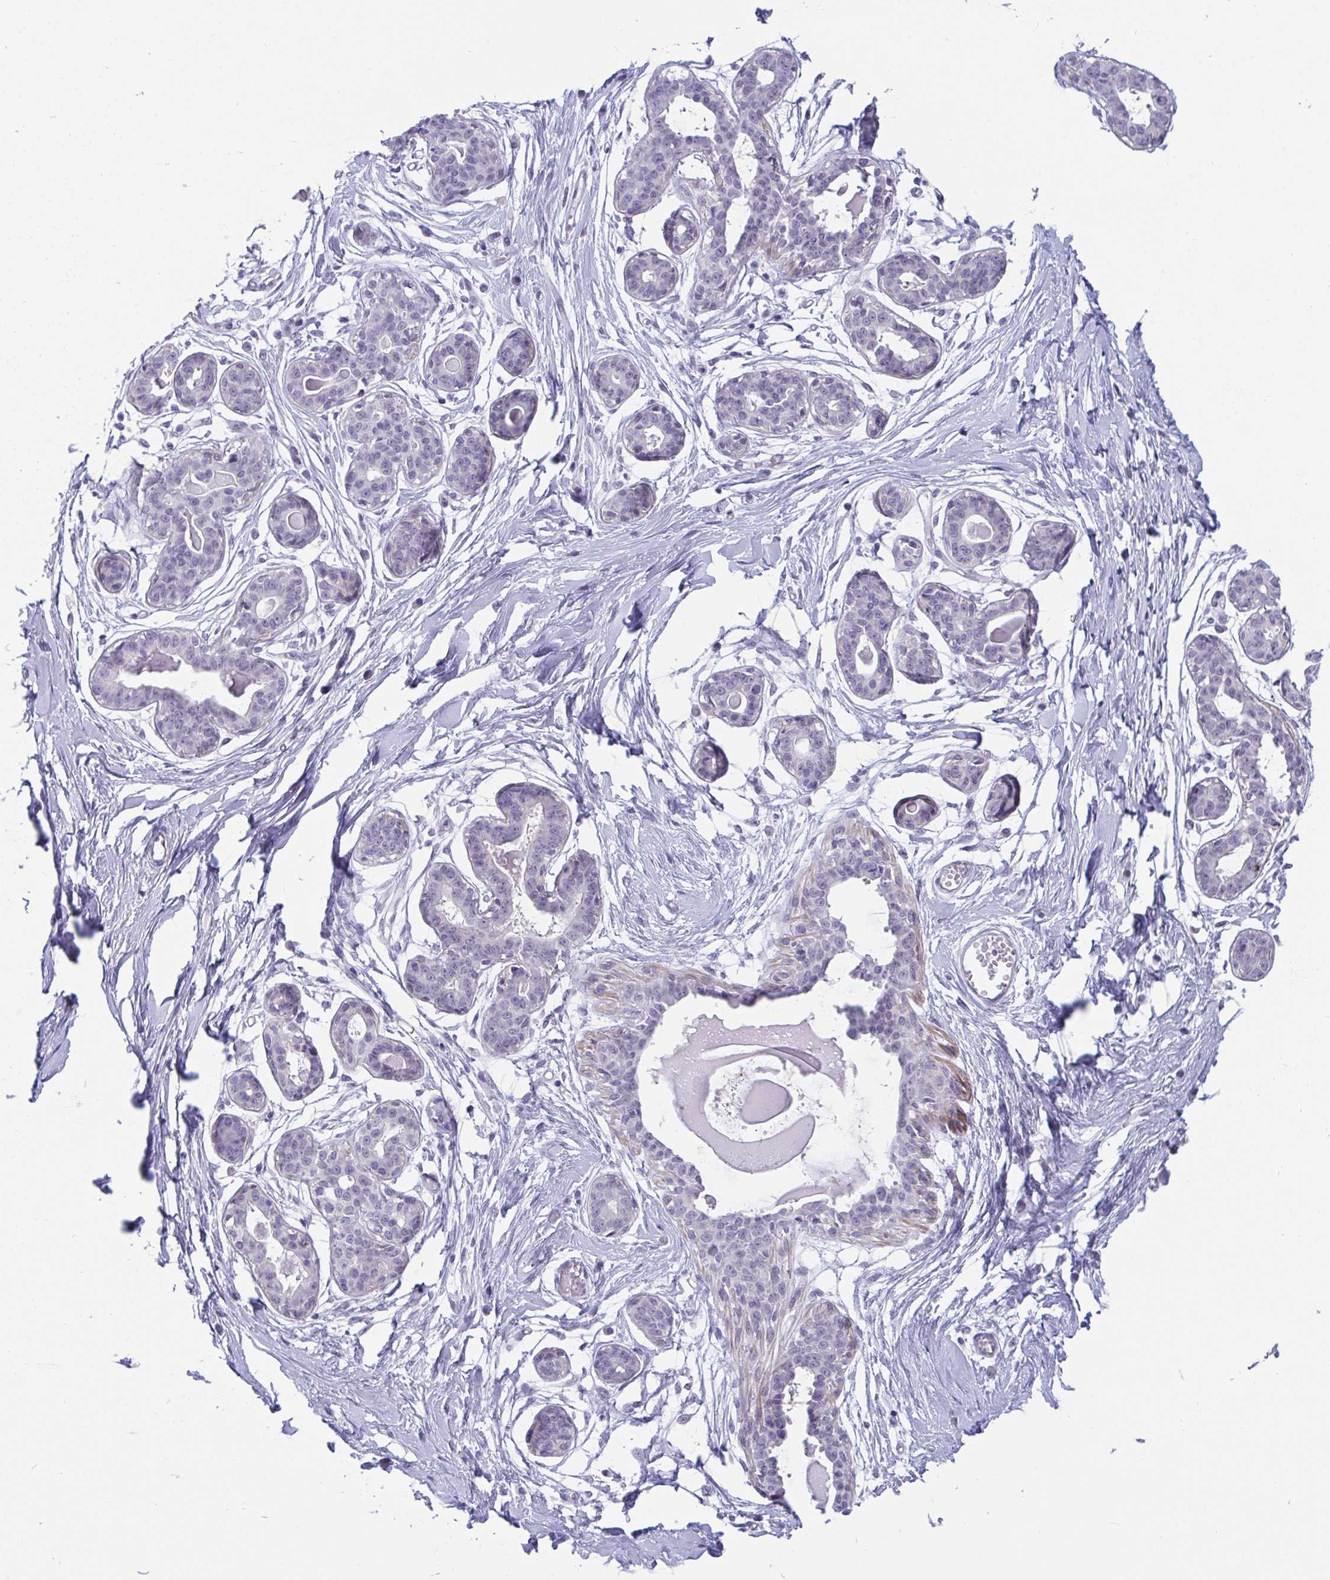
{"staining": {"intensity": "negative", "quantity": "none", "location": "none"}, "tissue": "breast", "cell_type": "Adipocytes", "image_type": "normal", "snomed": [{"axis": "morphology", "description": "Normal tissue, NOS"}, {"axis": "topography", "description": "Breast"}], "caption": "Photomicrograph shows no significant protein staining in adipocytes of normal breast.", "gene": "BMAL2", "patient": {"sex": "female", "age": 45}}